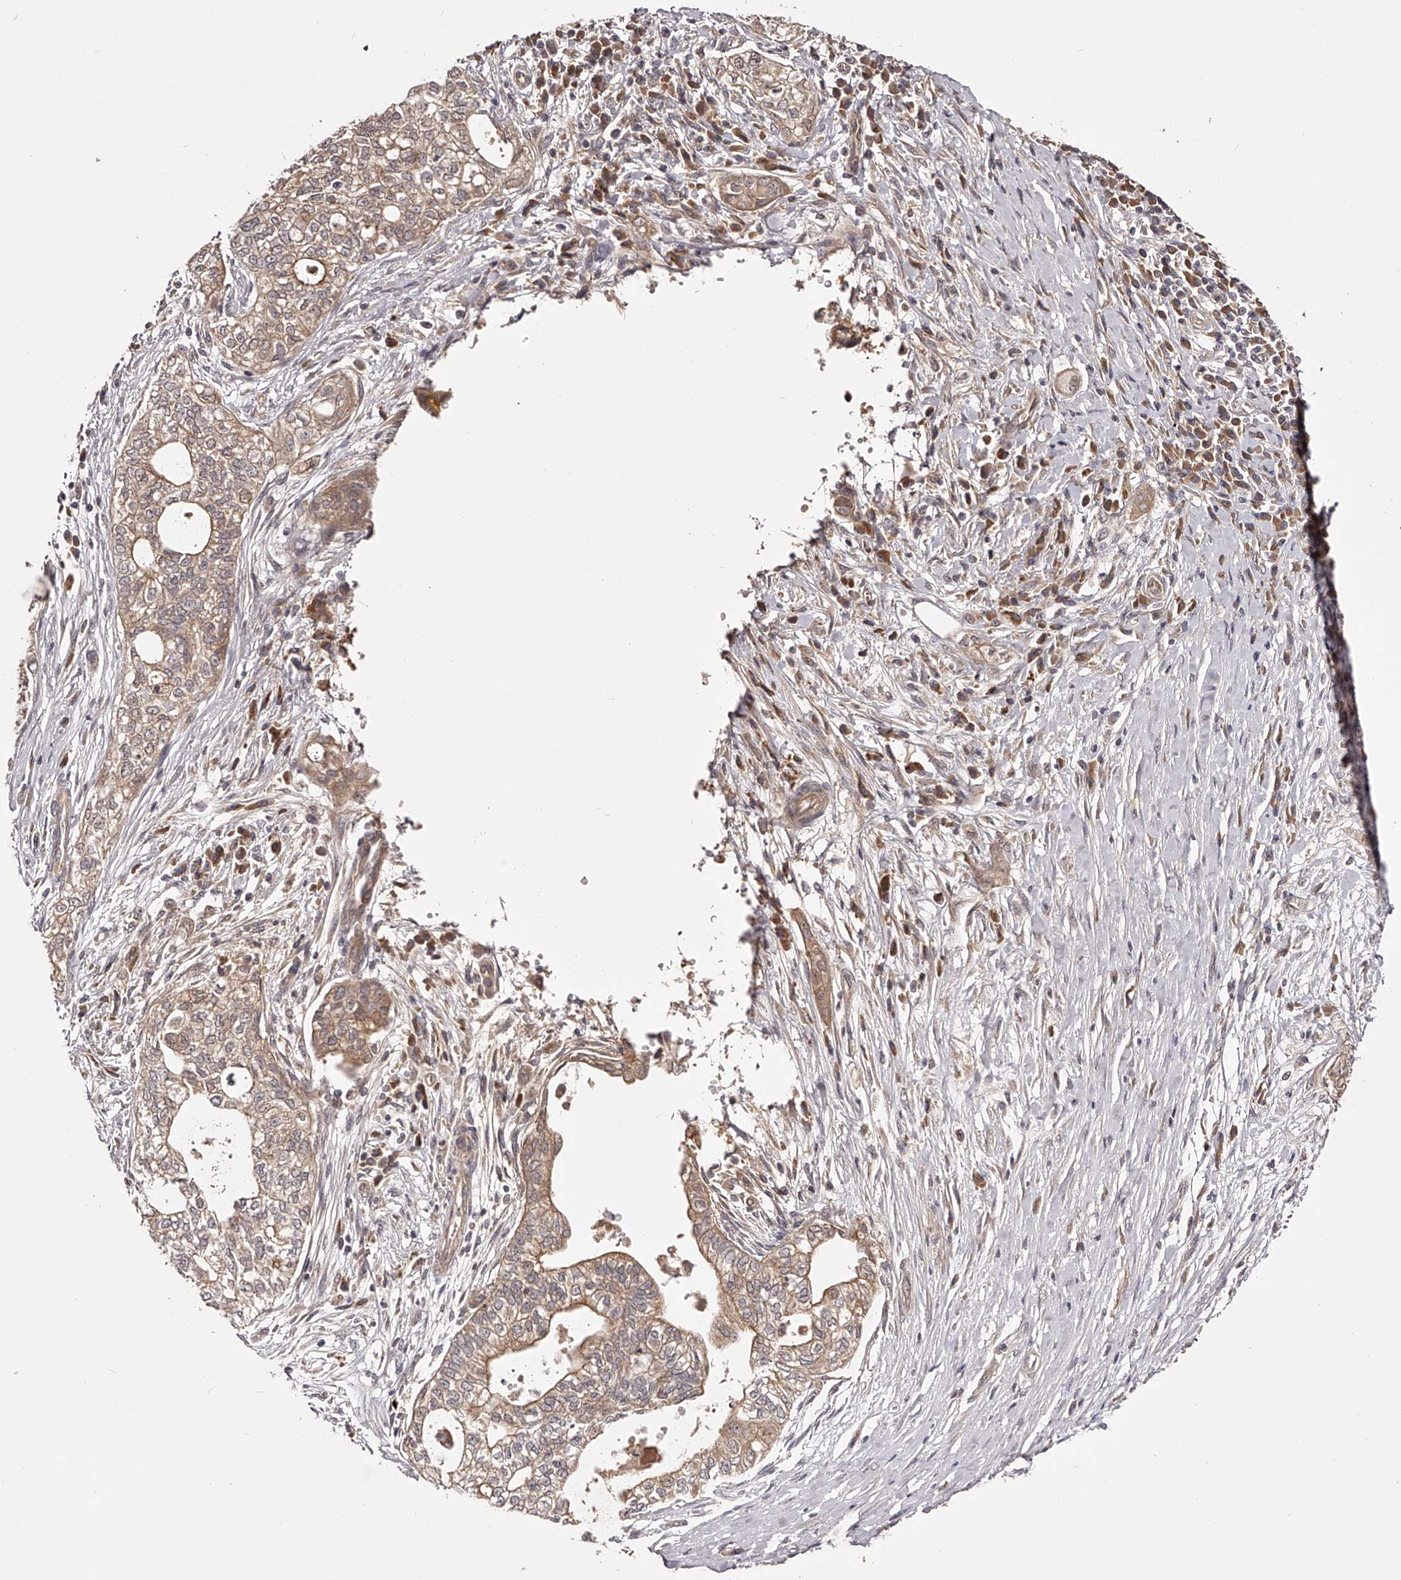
{"staining": {"intensity": "moderate", "quantity": ">75%", "location": "cytoplasmic/membranous"}, "tissue": "pancreatic cancer", "cell_type": "Tumor cells", "image_type": "cancer", "snomed": [{"axis": "morphology", "description": "Adenocarcinoma, NOS"}, {"axis": "topography", "description": "Pancreas"}], "caption": "A high-resolution image shows IHC staining of adenocarcinoma (pancreatic), which displays moderate cytoplasmic/membranous expression in about >75% of tumor cells.", "gene": "ODF2L", "patient": {"sex": "male", "age": 72}}